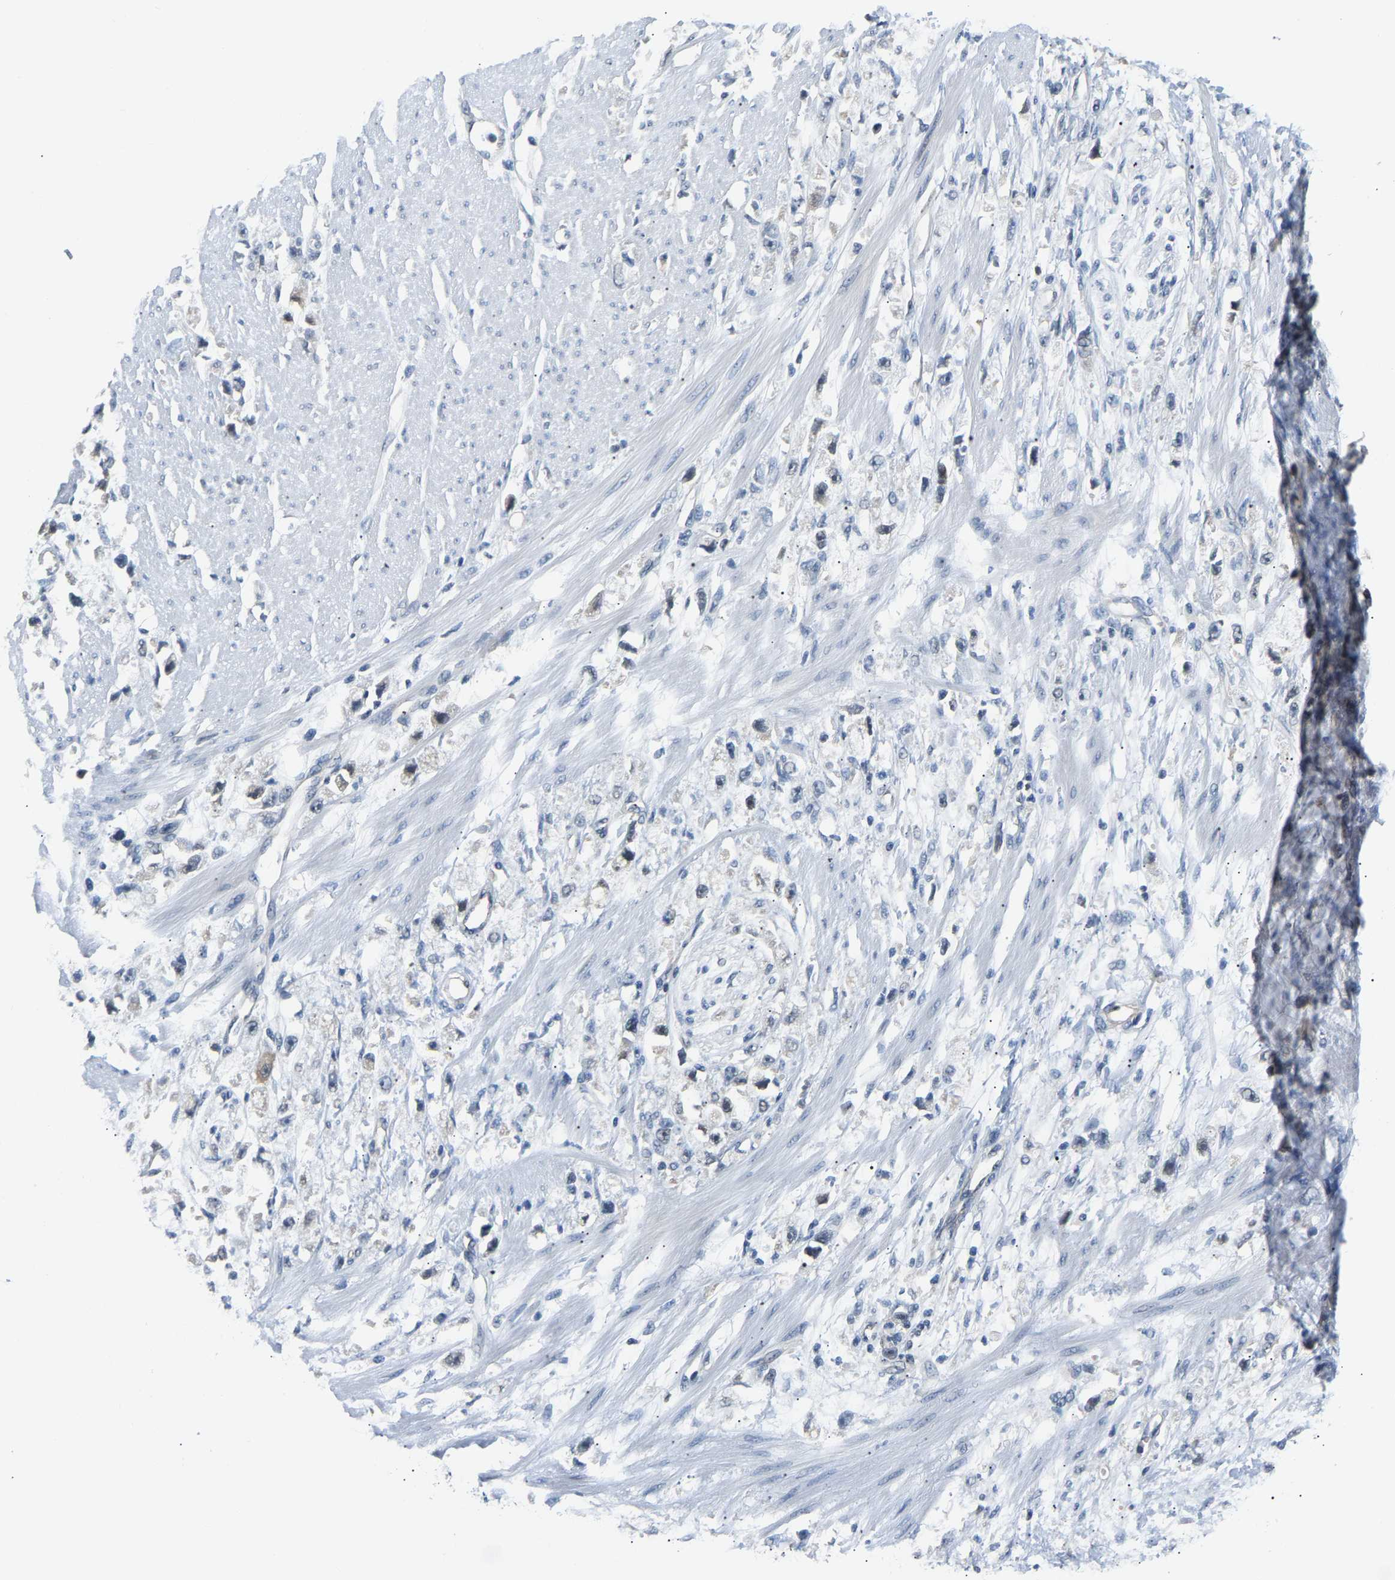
{"staining": {"intensity": "negative", "quantity": "none", "location": "none"}, "tissue": "stomach cancer", "cell_type": "Tumor cells", "image_type": "cancer", "snomed": [{"axis": "morphology", "description": "Adenocarcinoma, NOS"}, {"axis": "topography", "description": "Stomach"}], "caption": "Tumor cells are negative for brown protein staining in stomach cancer (adenocarcinoma).", "gene": "ARHGEF12", "patient": {"sex": "female", "age": 59}}